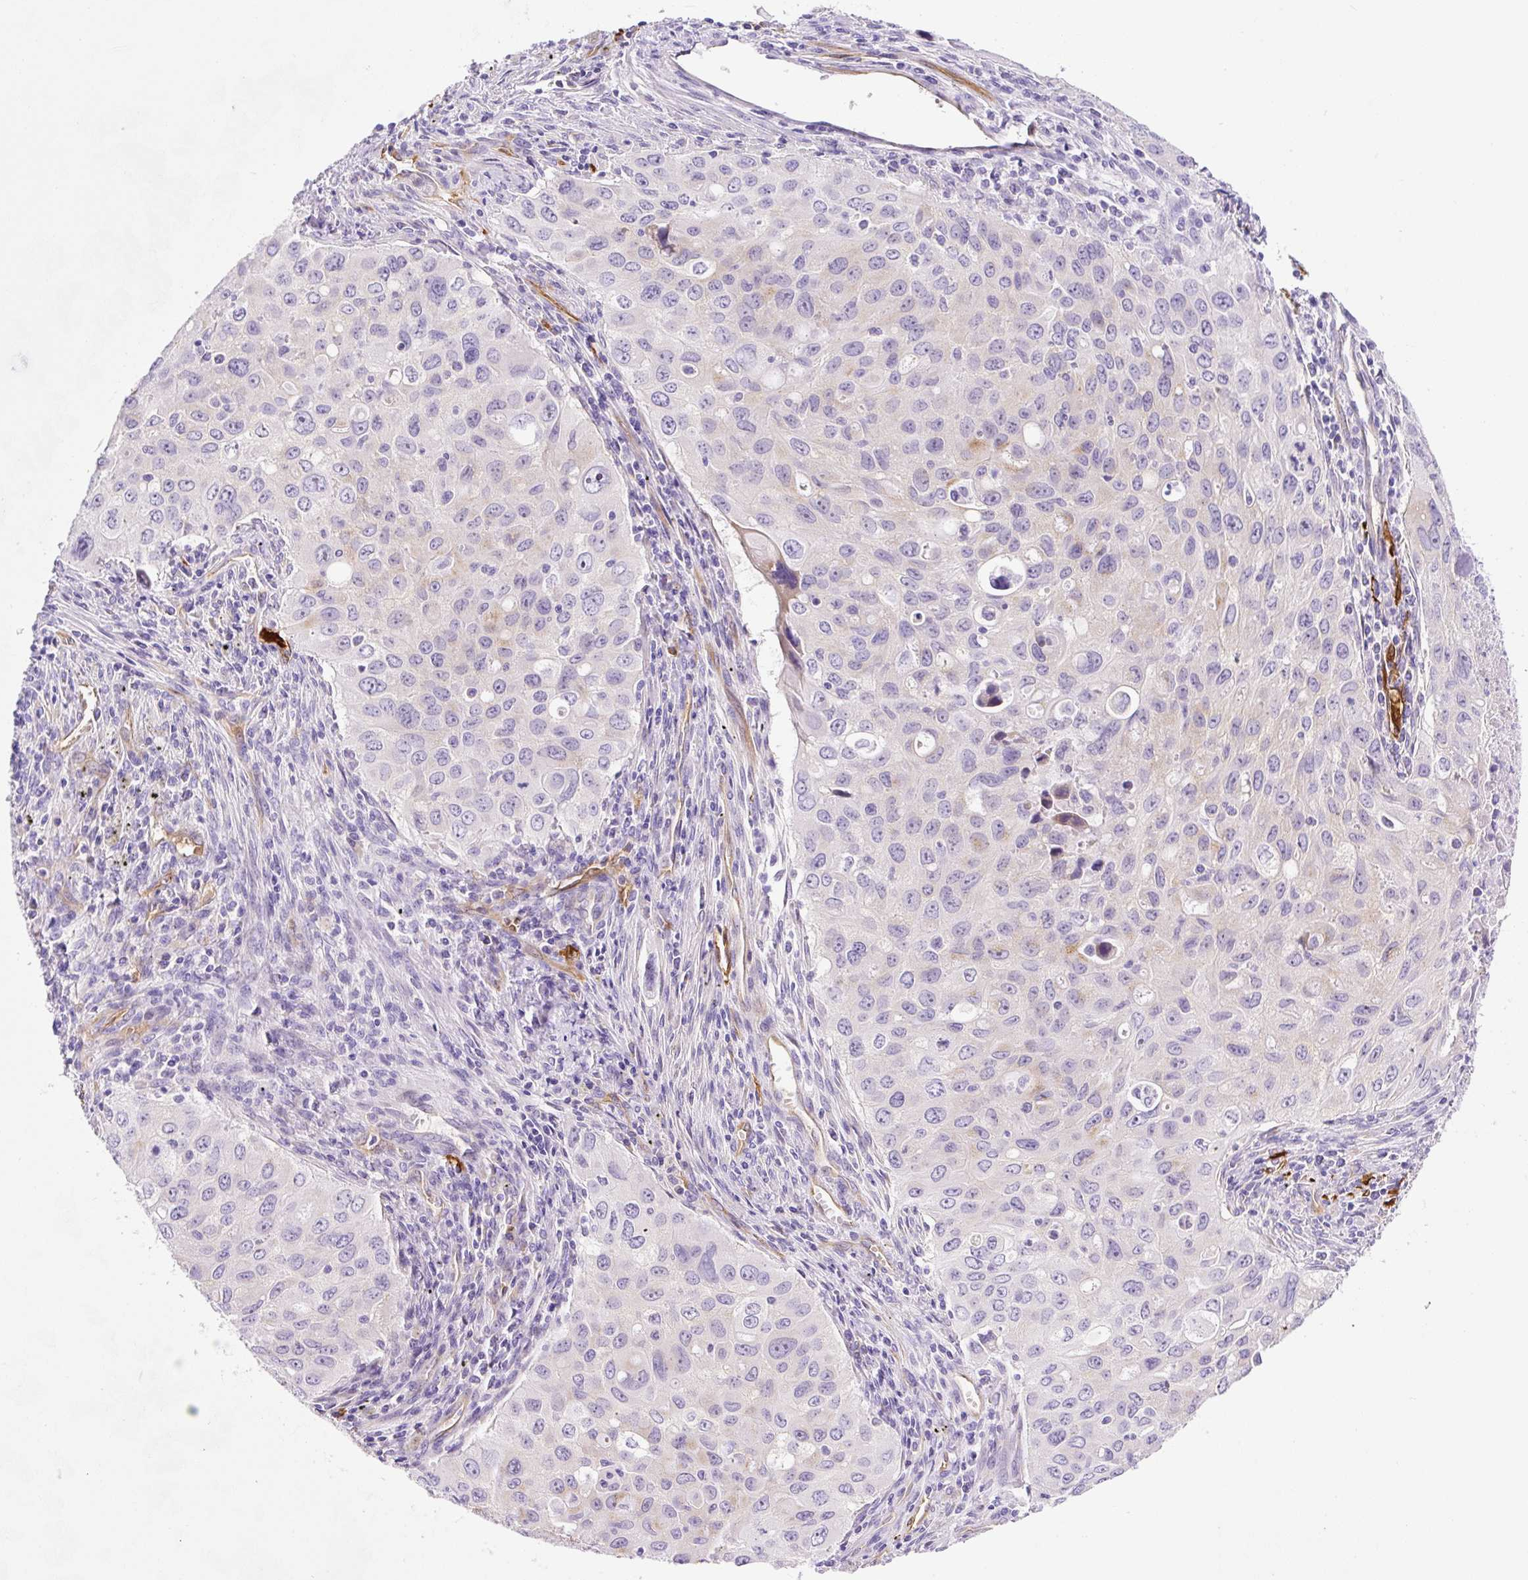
{"staining": {"intensity": "negative", "quantity": "none", "location": "none"}, "tissue": "lung cancer", "cell_type": "Tumor cells", "image_type": "cancer", "snomed": [{"axis": "morphology", "description": "Adenocarcinoma, NOS"}, {"axis": "morphology", "description": "Adenocarcinoma, metastatic, NOS"}, {"axis": "topography", "description": "Lymph node"}, {"axis": "topography", "description": "Lung"}], "caption": "High power microscopy image of an IHC micrograph of lung adenocarcinoma, revealing no significant positivity in tumor cells. (Immunohistochemistry (ihc), brightfield microscopy, high magnification).", "gene": "ASB4", "patient": {"sex": "female", "age": 42}}